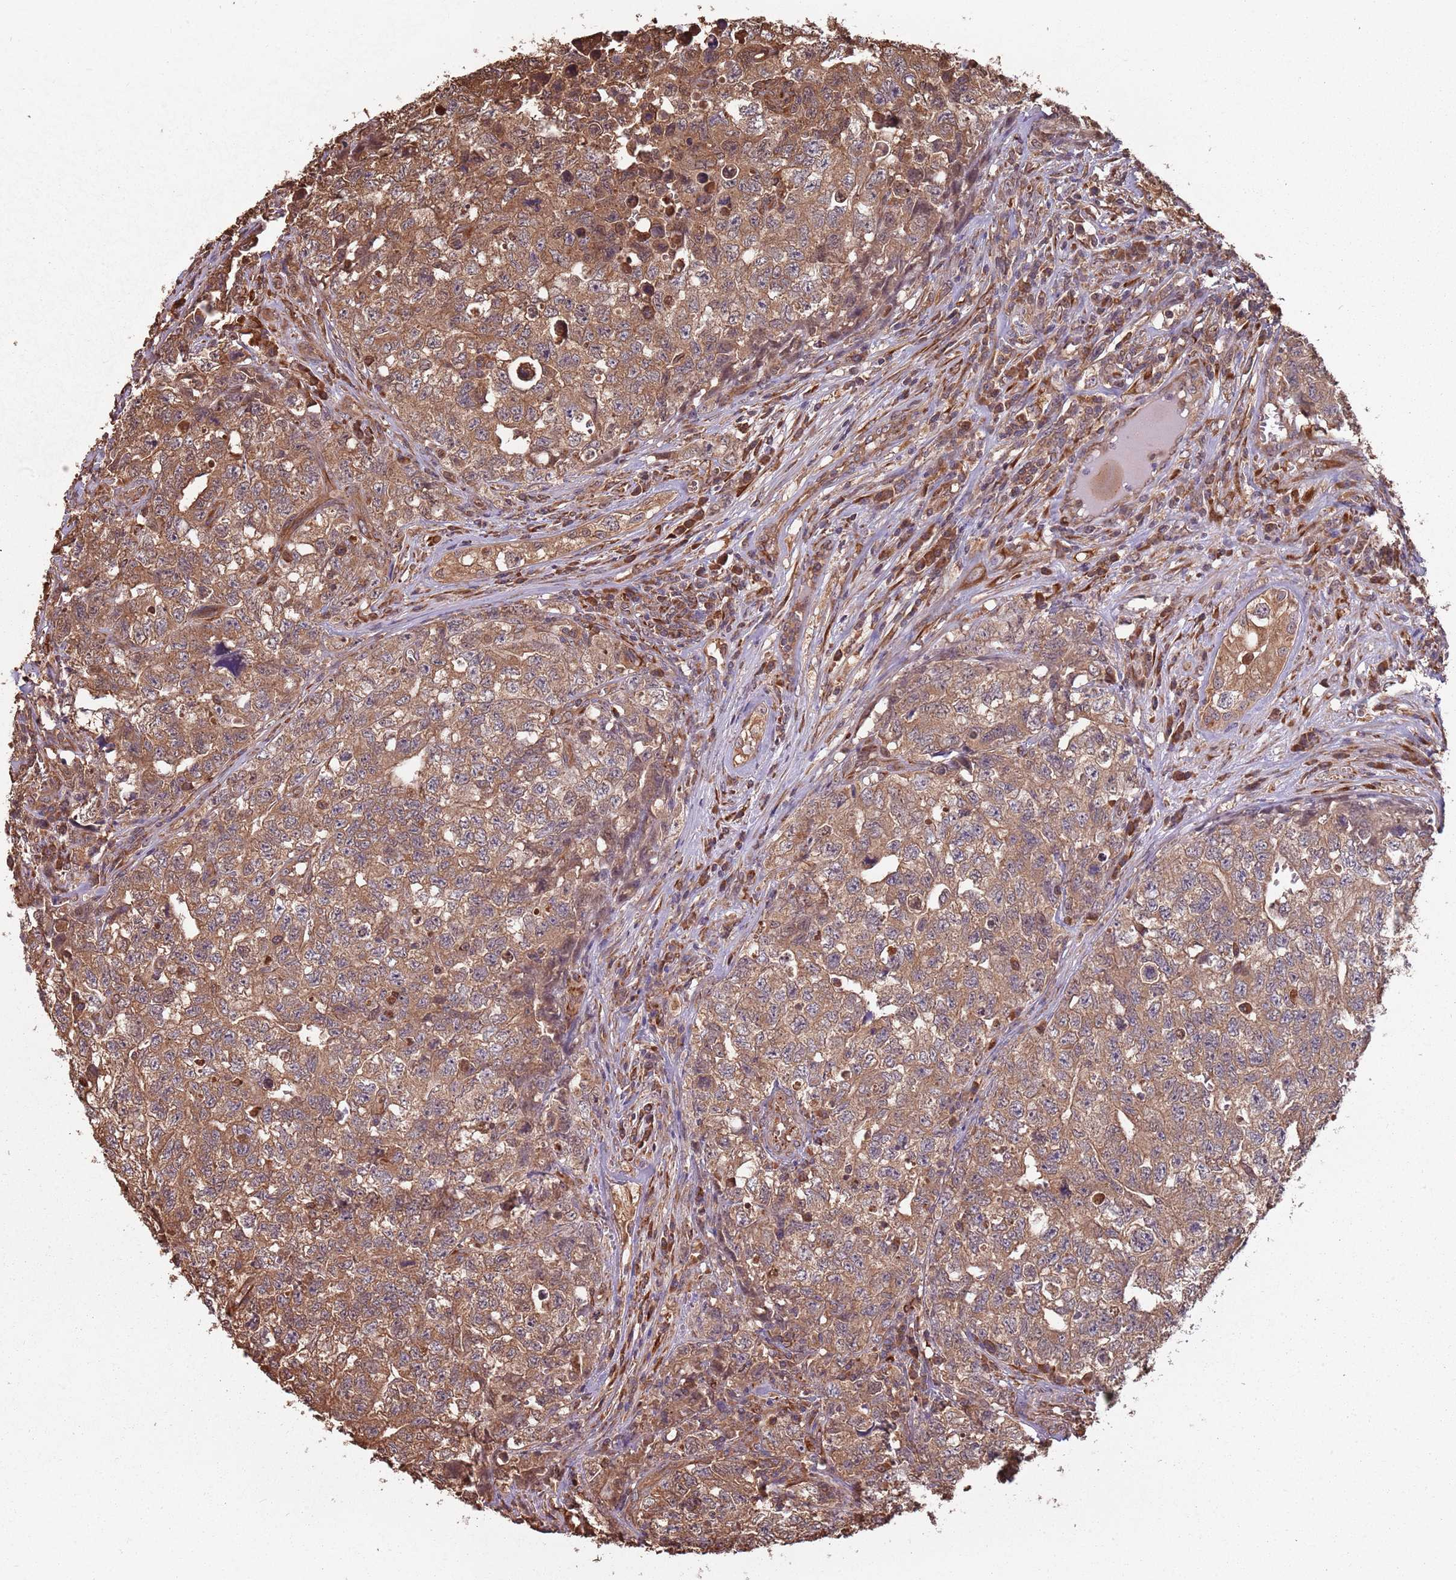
{"staining": {"intensity": "moderate", "quantity": ">75%", "location": "cytoplasmic/membranous"}, "tissue": "testis cancer", "cell_type": "Tumor cells", "image_type": "cancer", "snomed": [{"axis": "morphology", "description": "Carcinoma, Embryonal, NOS"}, {"axis": "topography", "description": "Testis"}], "caption": "A histopathology image showing moderate cytoplasmic/membranous positivity in approximately >75% of tumor cells in testis cancer, as visualized by brown immunohistochemical staining.", "gene": "COG4", "patient": {"sex": "male", "age": 31}}